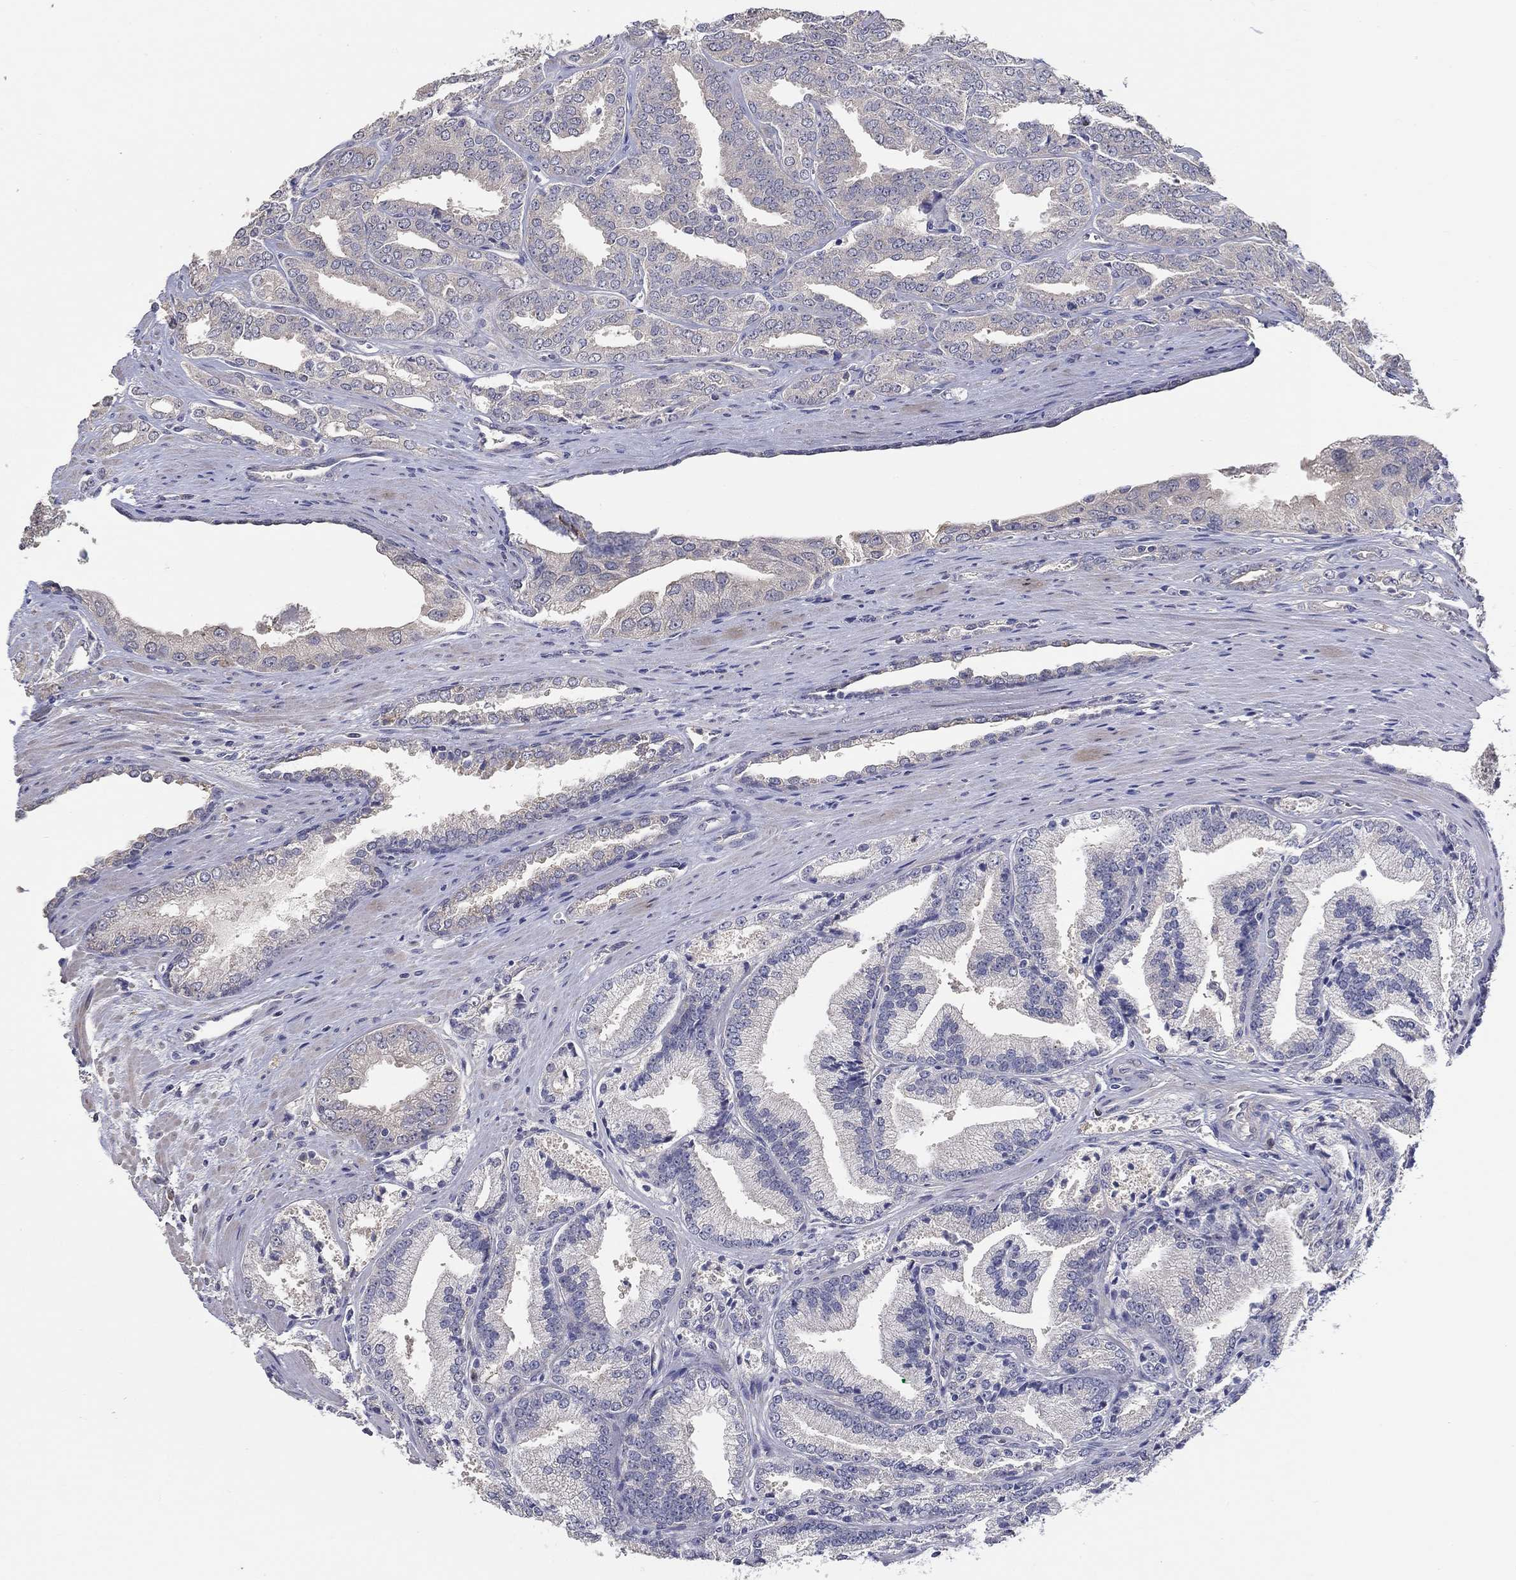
{"staining": {"intensity": "negative", "quantity": "none", "location": "none"}, "tissue": "prostate cancer", "cell_type": "Tumor cells", "image_type": "cancer", "snomed": [{"axis": "morphology", "description": "Adenocarcinoma, NOS"}, {"axis": "morphology", "description": "Adenocarcinoma, High grade"}, {"axis": "topography", "description": "Prostate"}], "caption": "This is an immunohistochemistry histopathology image of prostate cancer. There is no expression in tumor cells.", "gene": "DOCK3", "patient": {"sex": "male", "age": 70}}